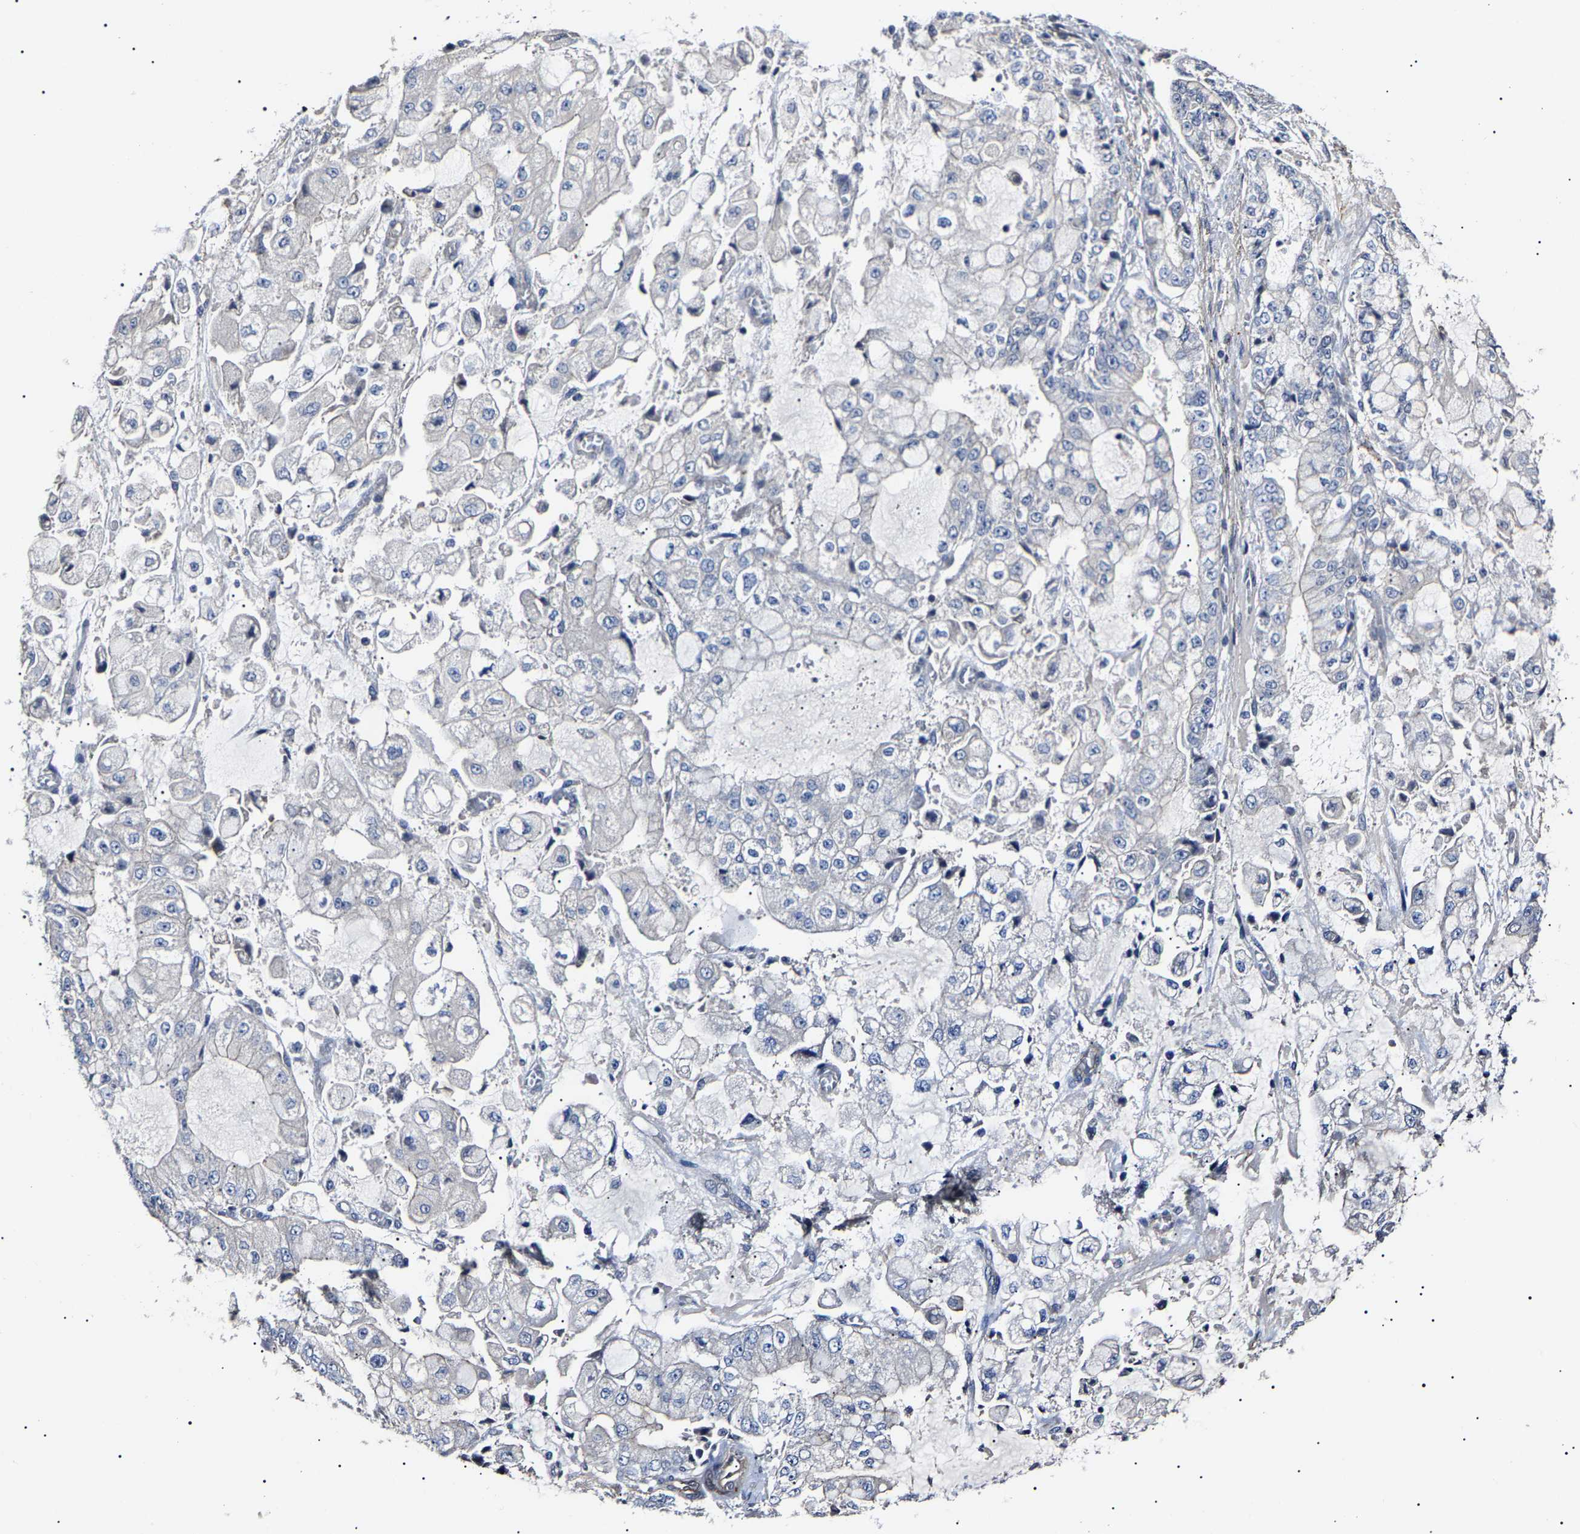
{"staining": {"intensity": "negative", "quantity": "none", "location": "none"}, "tissue": "stomach cancer", "cell_type": "Tumor cells", "image_type": "cancer", "snomed": [{"axis": "morphology", "description": "Adenocarcinoma, NOS"}, {"axis": "topography", "description": "Stomach"}], "caption": "Tumor cells show no significant expression in stomach cancer.", "gene": "KLHL42", "patient": {"sex": "male", "age": 76}}